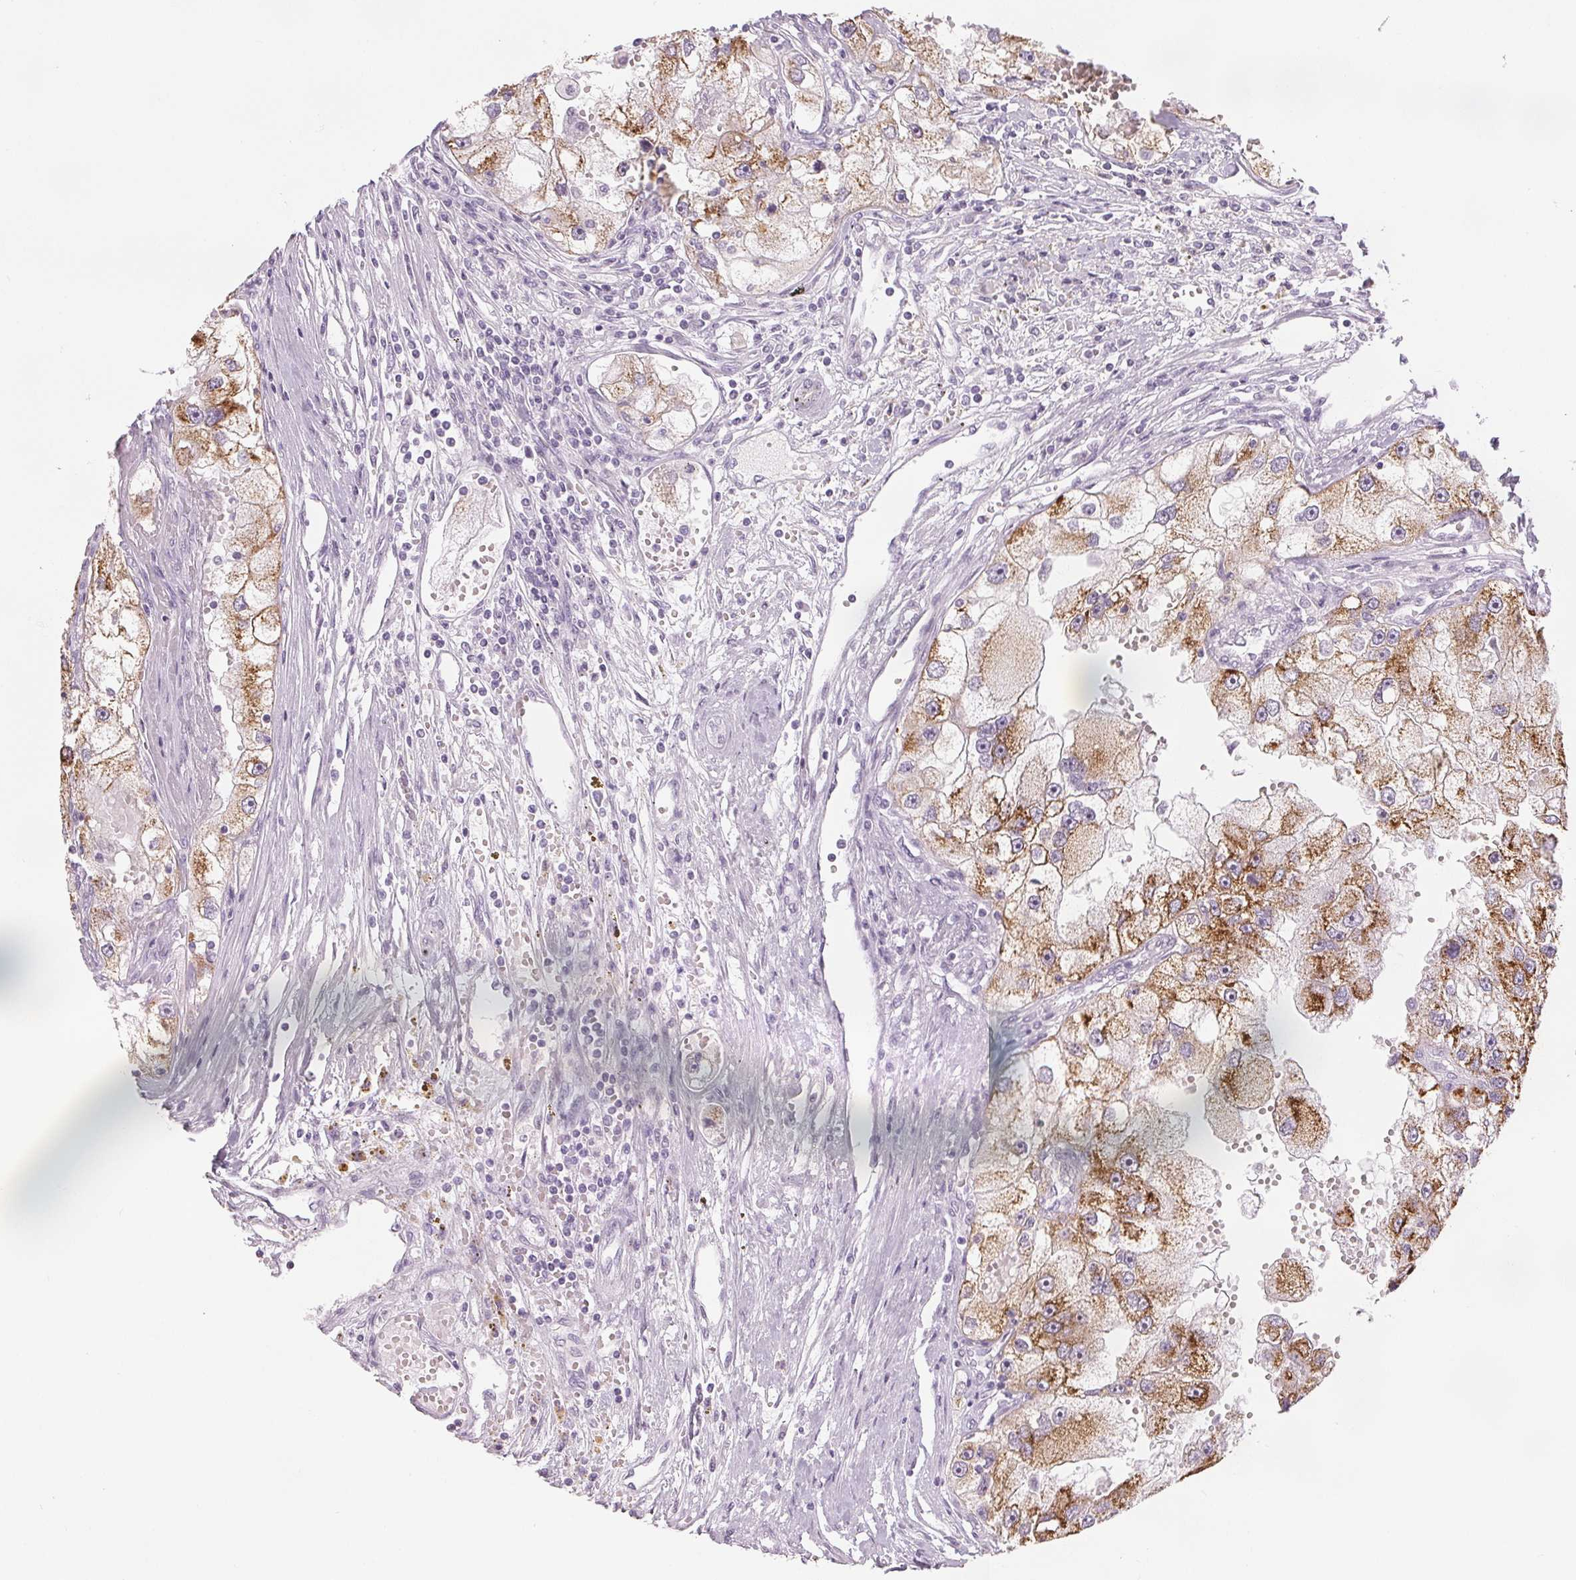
{"staining": {"intensity": "moderate", "quantity": ">75%", "location": "cytoplasmic/membranous"}, "tissue": "renal cancer", "cell_type": "Tumor cells", "image_type": "cancer", "snomed": [{"axis": "morphology", "description": "Adenocarcinoma, NOS"}, {"axis": "topography", "description": "Kidney"}], "caption": "Tumor cells demonstrate medium levels of moderate cytoplasmic/membranous expression in approximately >75% of cells in human renal adenocarcinoma.", "gene": "EHHADH", "patient": {"sex": "male", "age": 63}}